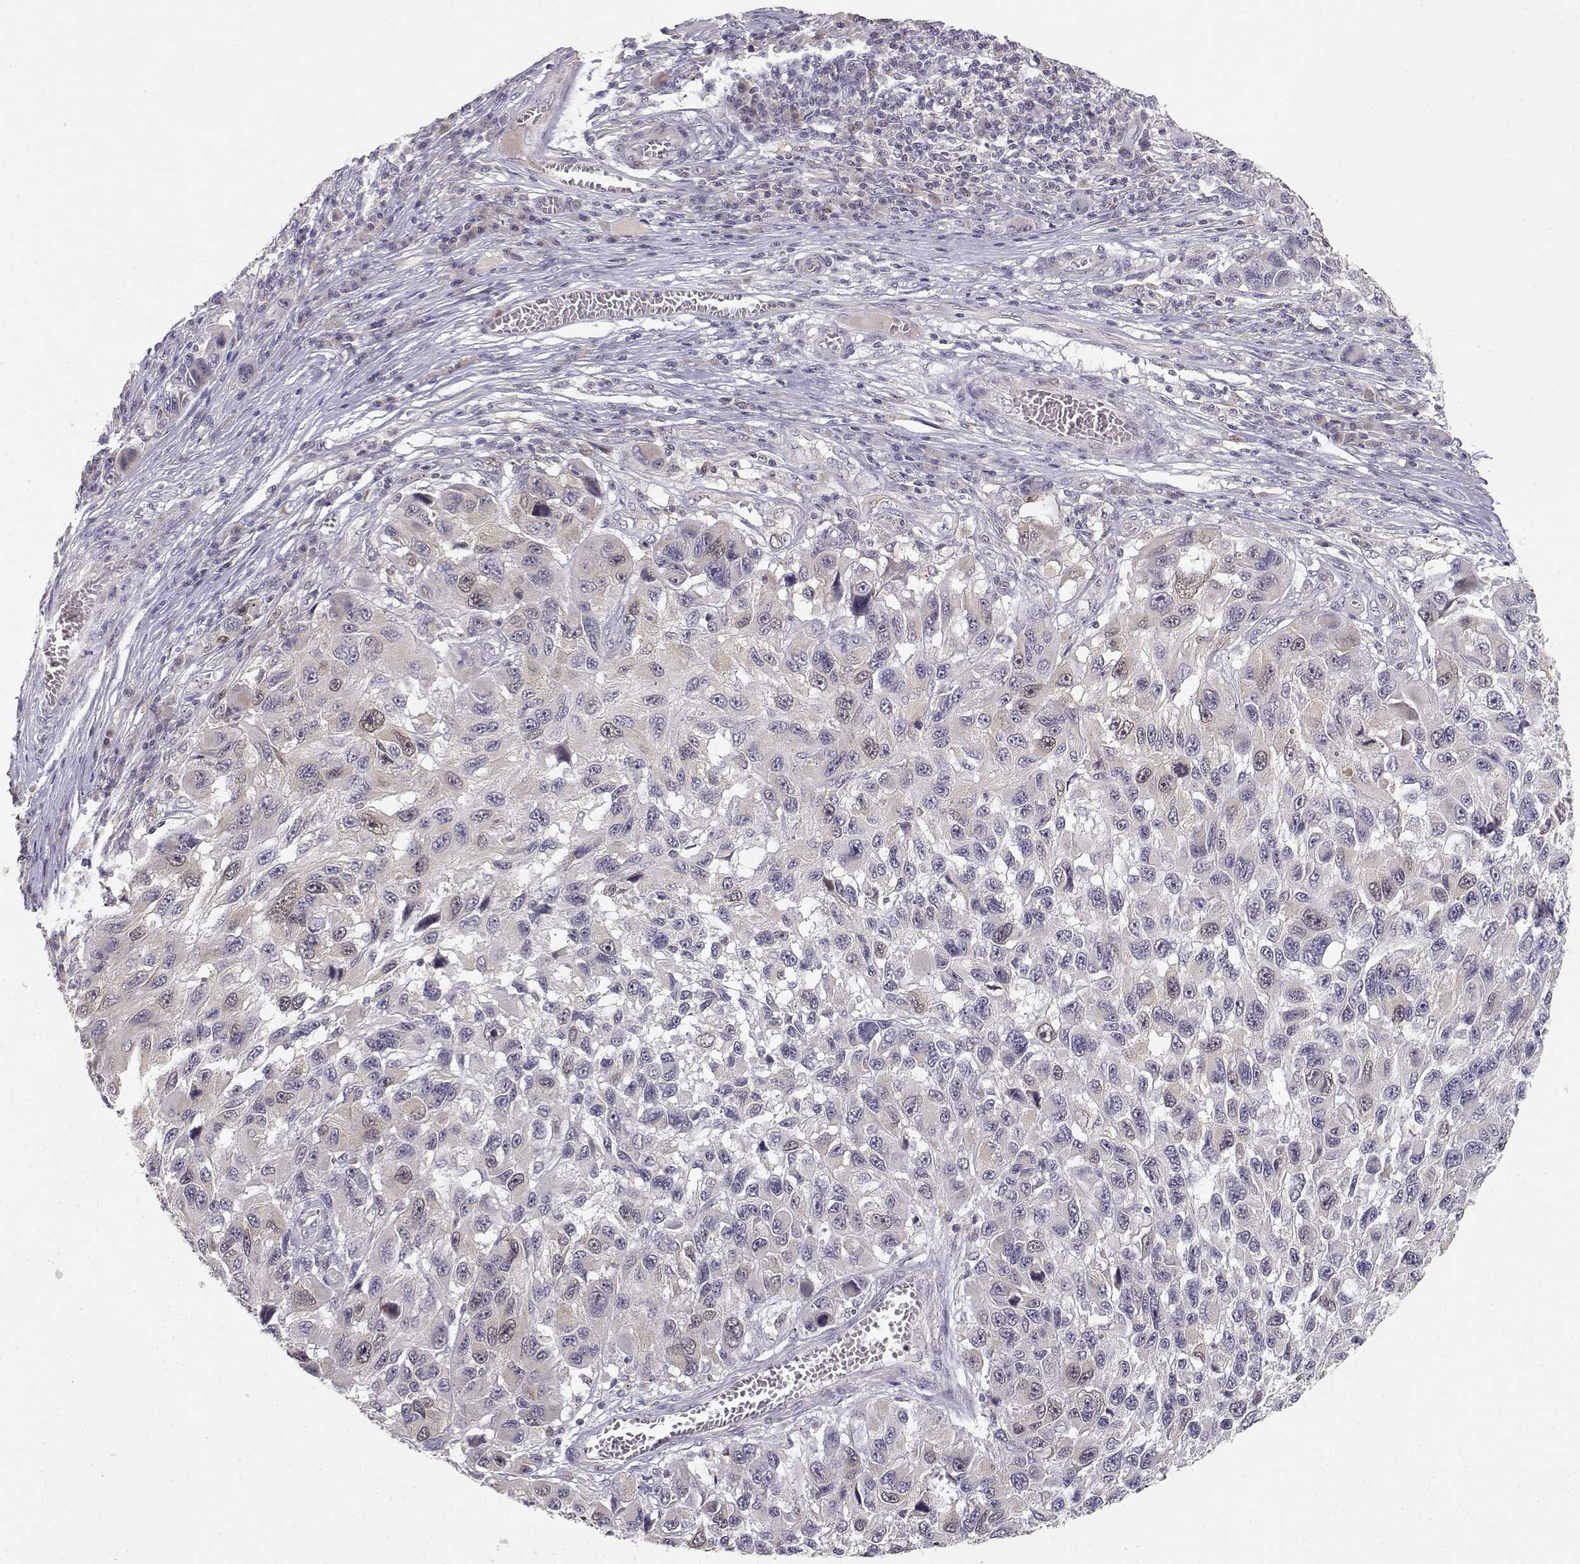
{"staining": {"intensity": "negative", "quantity": "none", "location": "none"}, "tissue": "melanoma", "cell_type": "Tumor cells", "image_type": "cancer", "snomed": [{"axis": "morphology", "description": "Malignant melanoma, NOS"}, {"axis": "topography", "description": "Skin"}], "caption": "The immunohistochemistry photomicrograph has no significant expression in tumor cells of malignant melanoma tissue.", "gene": "RAD51", "patient": {"sex": "male", "age": 53}}